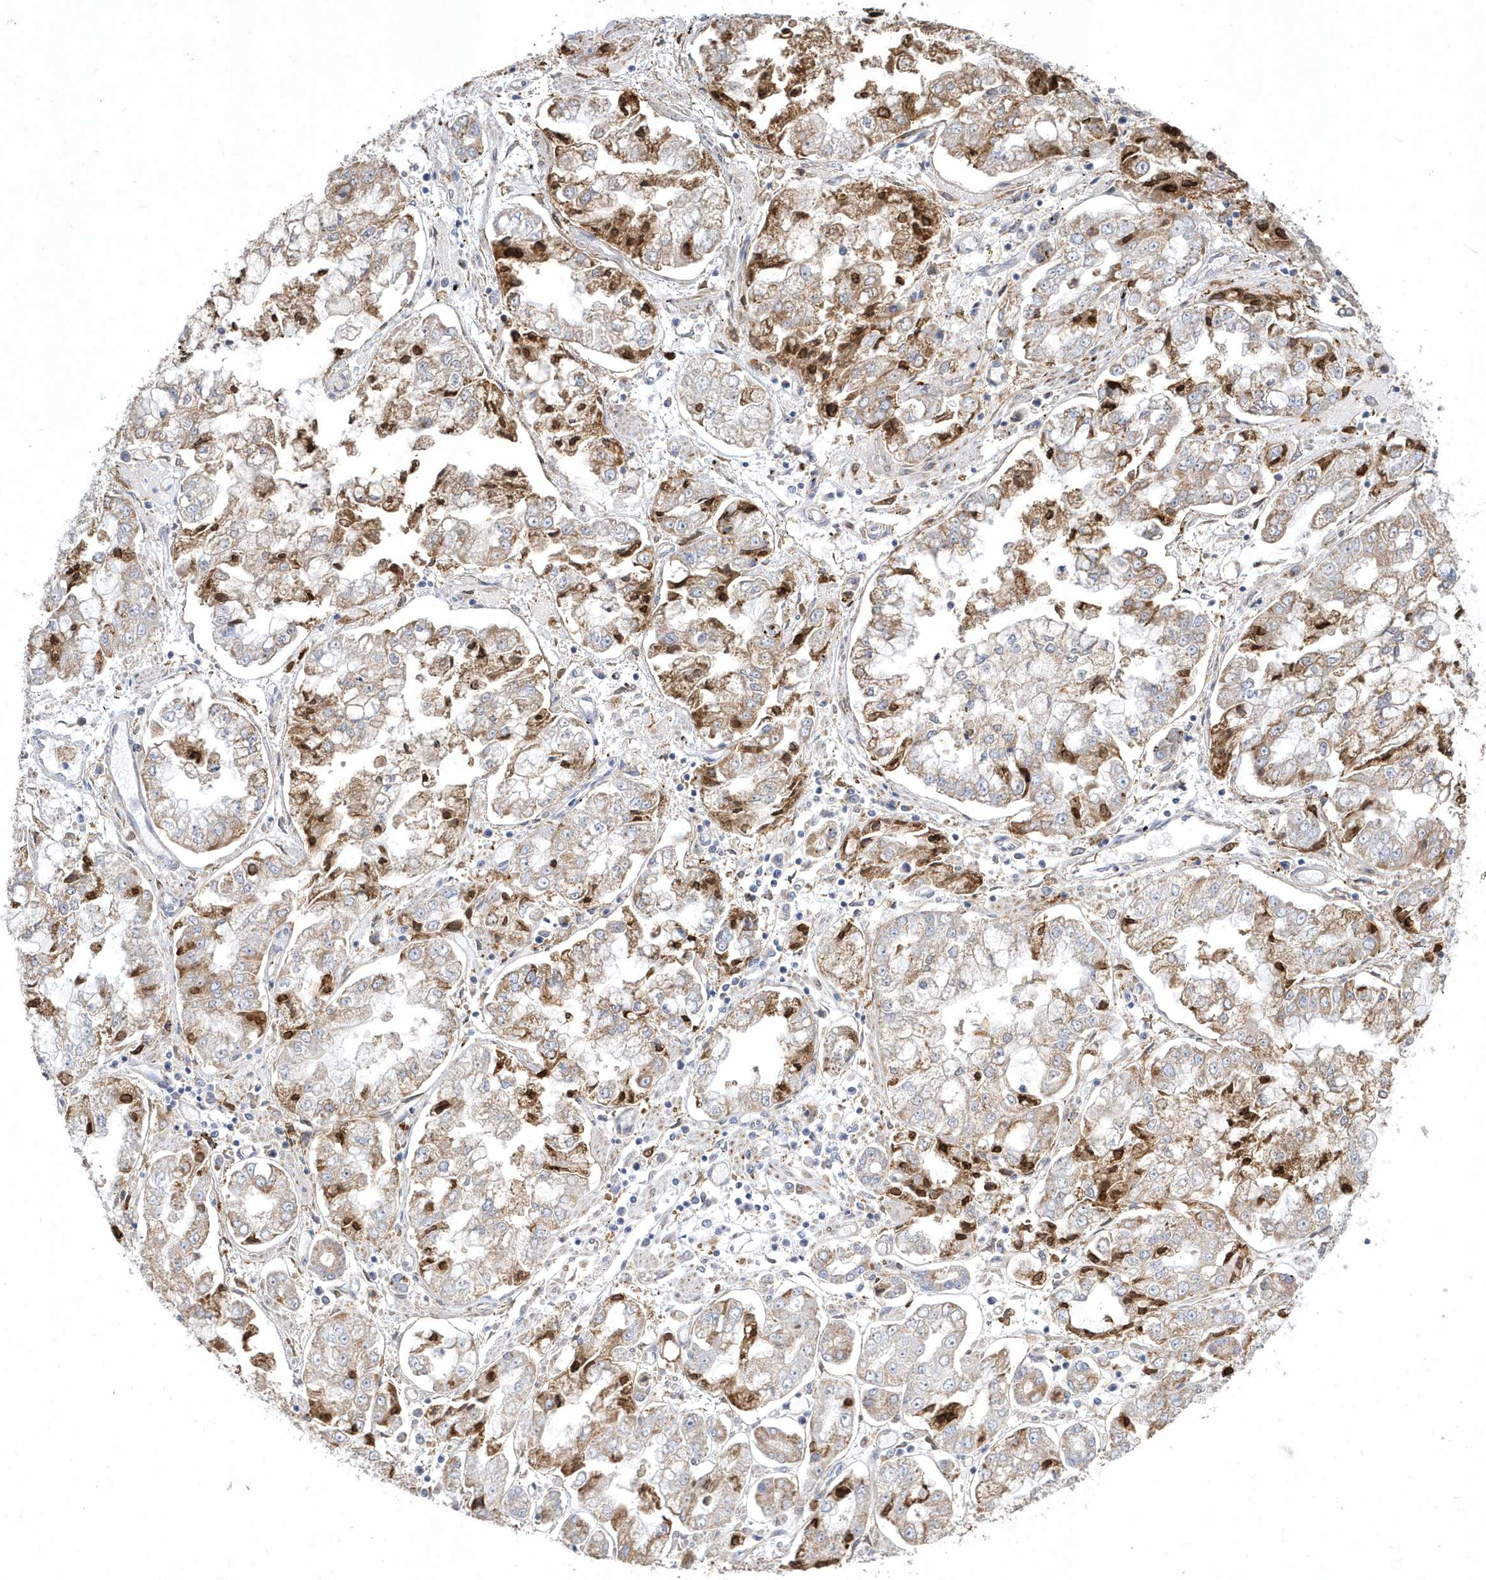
{"staining": {"intensity": "moderate", "quantity": "<25%", "location": "cytoplasmic/membranous"}, "tissue": "stomach cancer", "cell_type": "Tumor cells", "image_type": "cancer", "snomed": [{"axis": "morphology", "description": "Adenocarcinoma, NOS"}, {"axis": "topography", "description": "Stomach"}], "caption": "Tumor cells demonstrate low levels of moderate cytoplasmic/membranous expression in about <25% of cells in stomach cancer (adenocarcinoma).", "gene": "TSPEAR", "patient": {"sex": "male", "age": 76}}